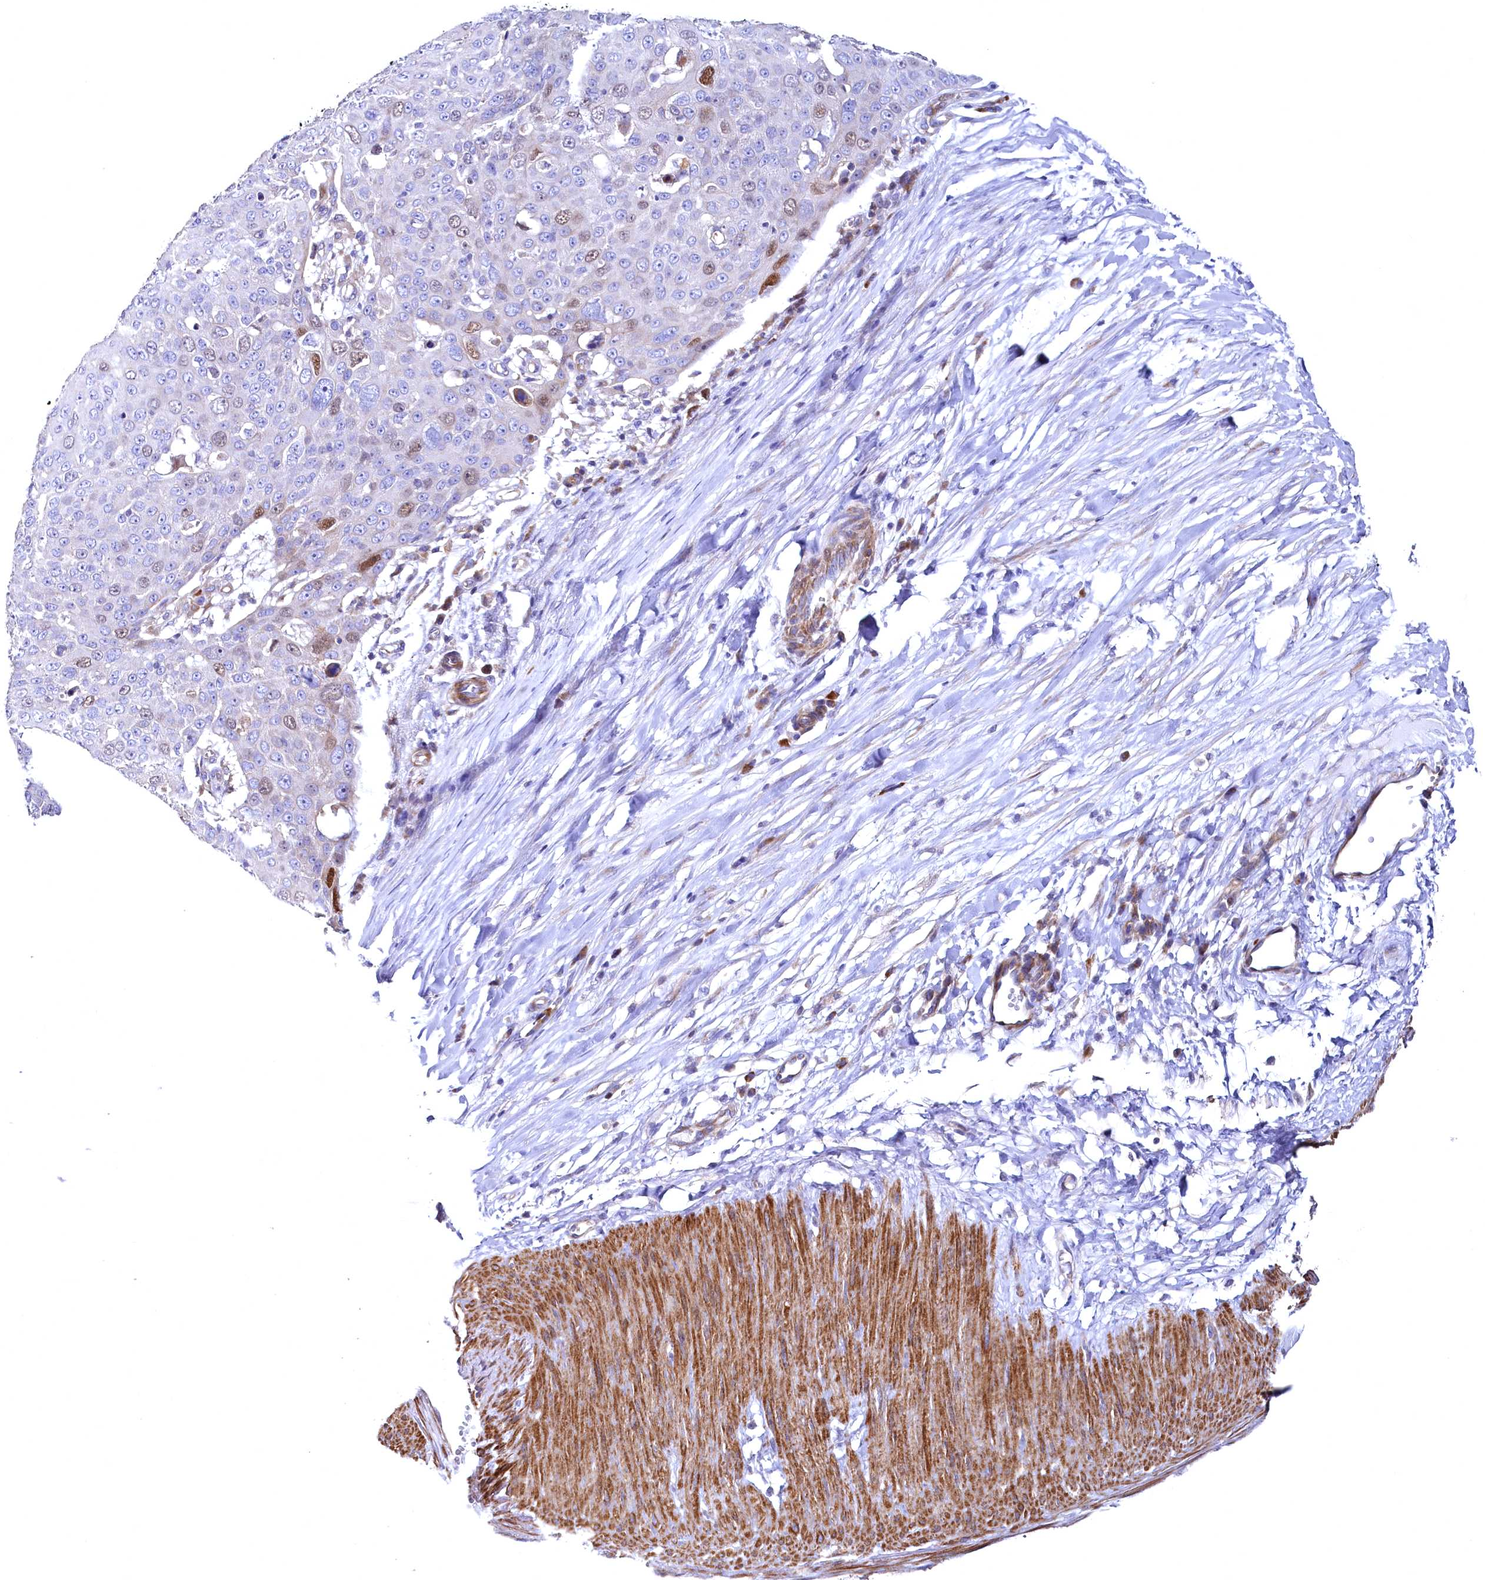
{"staining": {"intensity": "moderate", "quantity": "<25%", "location": "nuclear"}, "tissue": "skin cancer", "cell_type": "Tumor cells", "image_type": "cancer", "snomed": [{"axis": "morphology", "description": "Squamous cell carcinoma, NOS"}, {"axis": "topography", "description": "Skin"}], "caption": "Skin cancer tissue exhibits moderate nuclear positivity in approximately <25% of tumor cells The staining was performed using DAB (3,3'-diaminobenzidine) to visualize the protein expression in brown, while the nuclei were stained in blue with hematoxylin (Magnification: 20x).", "gene": "WNT8A", "patient": {"sex": "male", "age": 71}}